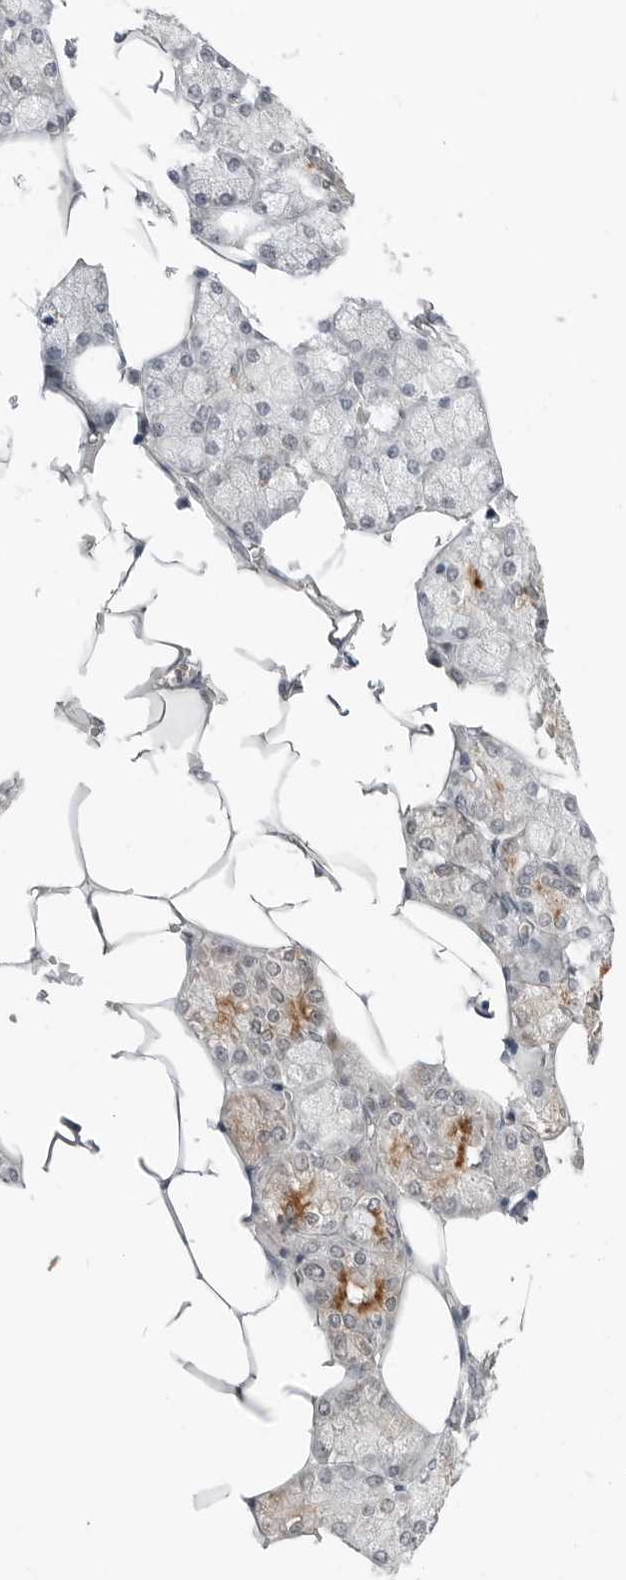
{"staining": {"intensity": "moderate", "quantity": "25%-75%", "location": "cytoplasmic/membranous"}, "tissue": "salivary gland", "cell_type": "Glandular cells", "image_type": "normal", "snomed": [{"axis": "morphology", "description": "Normal tissue, NOS"}, {"axis": "topography", "description": "Salivary gland"}], "caption": "IHC staining of normal salivary gland, which exhibits medium levels of moderate cytoplasmic/membranous staining in approximately 25%-75% of glandular cells indicating moderate cytoplasmic/membranous protein positivity. The staining was performed using DAB (brown) for protein detection and nuclei were counterstained in hematoxylin (blue).", "gene": "FCRLB", "patient": {"sex": "male", "age": 62}}